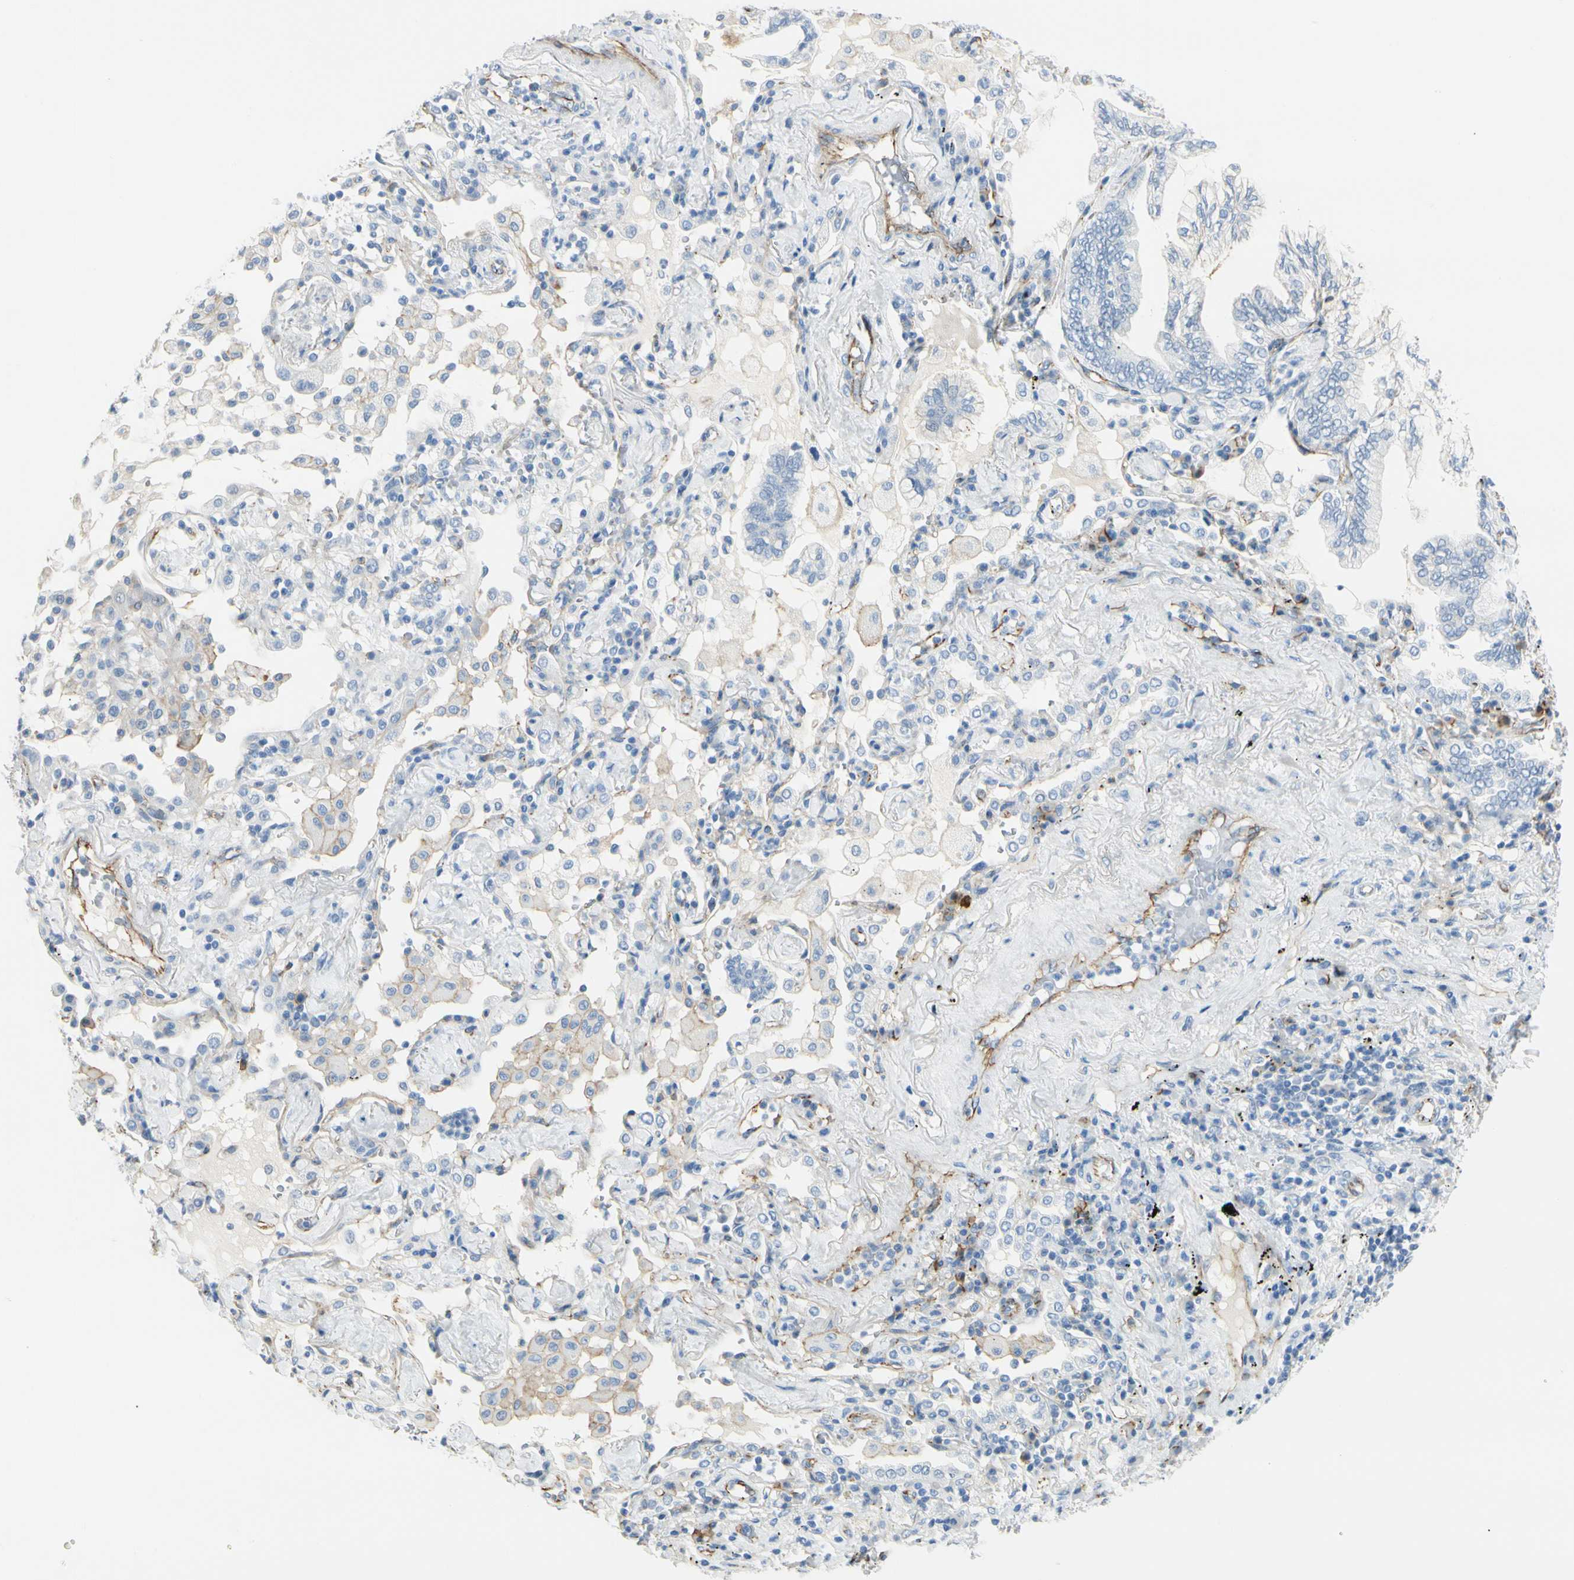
{"staining": {"intensity": "weak", "quantity": "25%-75%", "location": "cytoplasmic/membranous"}, "tissue": "lung cancer", "cell_type": "Tumor cells", "image_type": "cancer", "snomed": [{"axis": "morphology", "description": "Normal tissue, NOS"}, {"axis": "morphology", "description": "Adenocarcinoma, NOS"}, {"axis": "topography", "description": "Bronchus"}, {"axis": "topography", "description": "Lung"}], "caption": "IHC staining of lung cancer, which exhibits low levels of weak cytoplasmic/membranous staining in approximately 25%-75% of tumor cells indicating weak cytoplasmic/membranous protein staining. The staining was performed using DAB (brown) for protein detection and nuclei were counterstained in hematoxylin (blue).", "gene": "VPS9D1", "patient": {"sex": "female", "age": 70}}